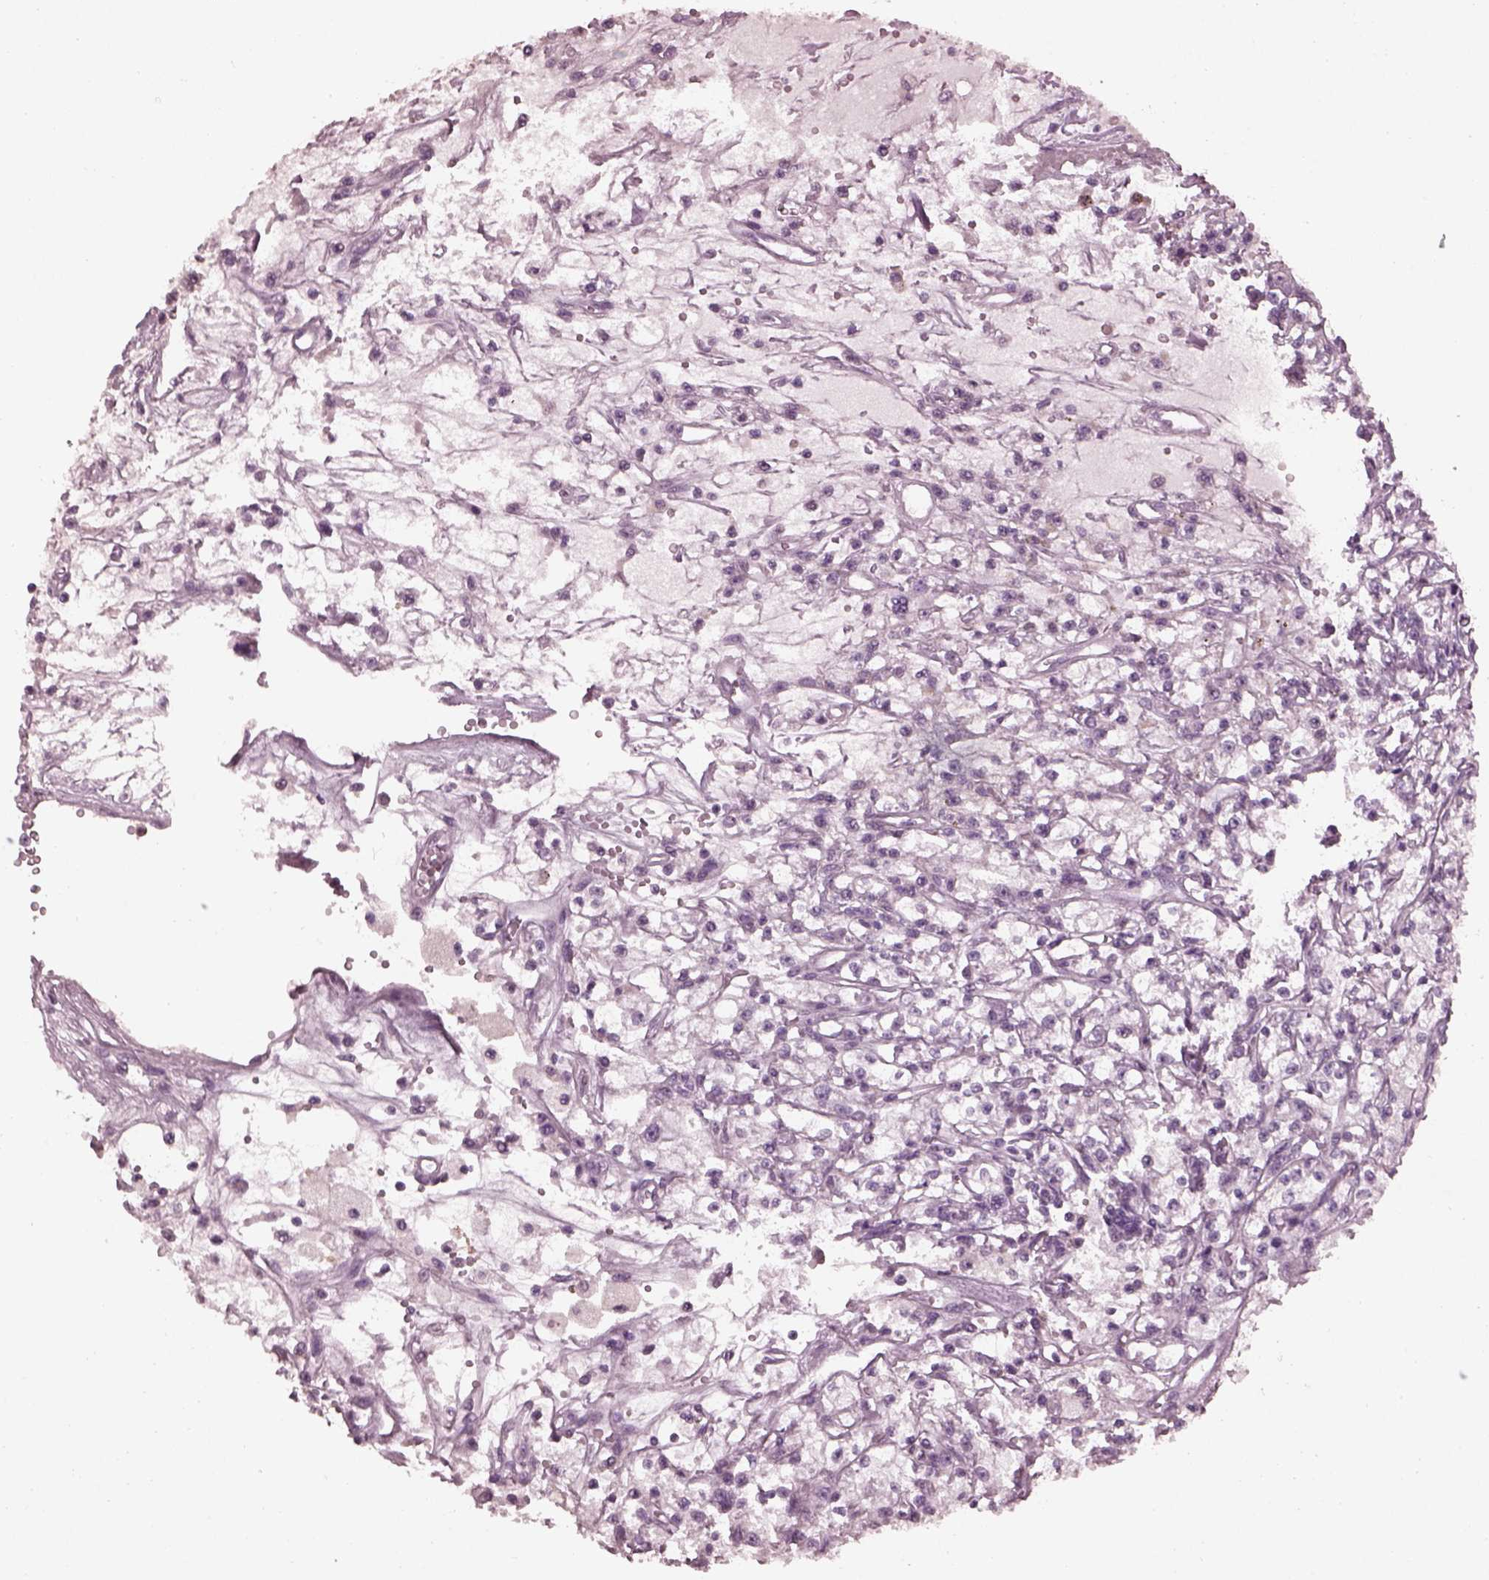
{"staining": {"intensity": "negative", "quantity": "none", "location": "none"}, "tissue": "renal cancer", "cell_type": "Tumor cells", "image_type": "cancer", "snomed": [{"axis": "morphology", "description": "Adenocarcinoma, NOS"}, {"axis": "topography", "description": "Kidney"}], "caption": "High magnification brightfield microscopy of renal cancer (adenocarcinoma) stained with DAB (brown) and counterstained with hematoxylin (blue): tumor cells show no significant staining.", "gene": "TSKS", "patient": {"sex": "female", "age": 59}}